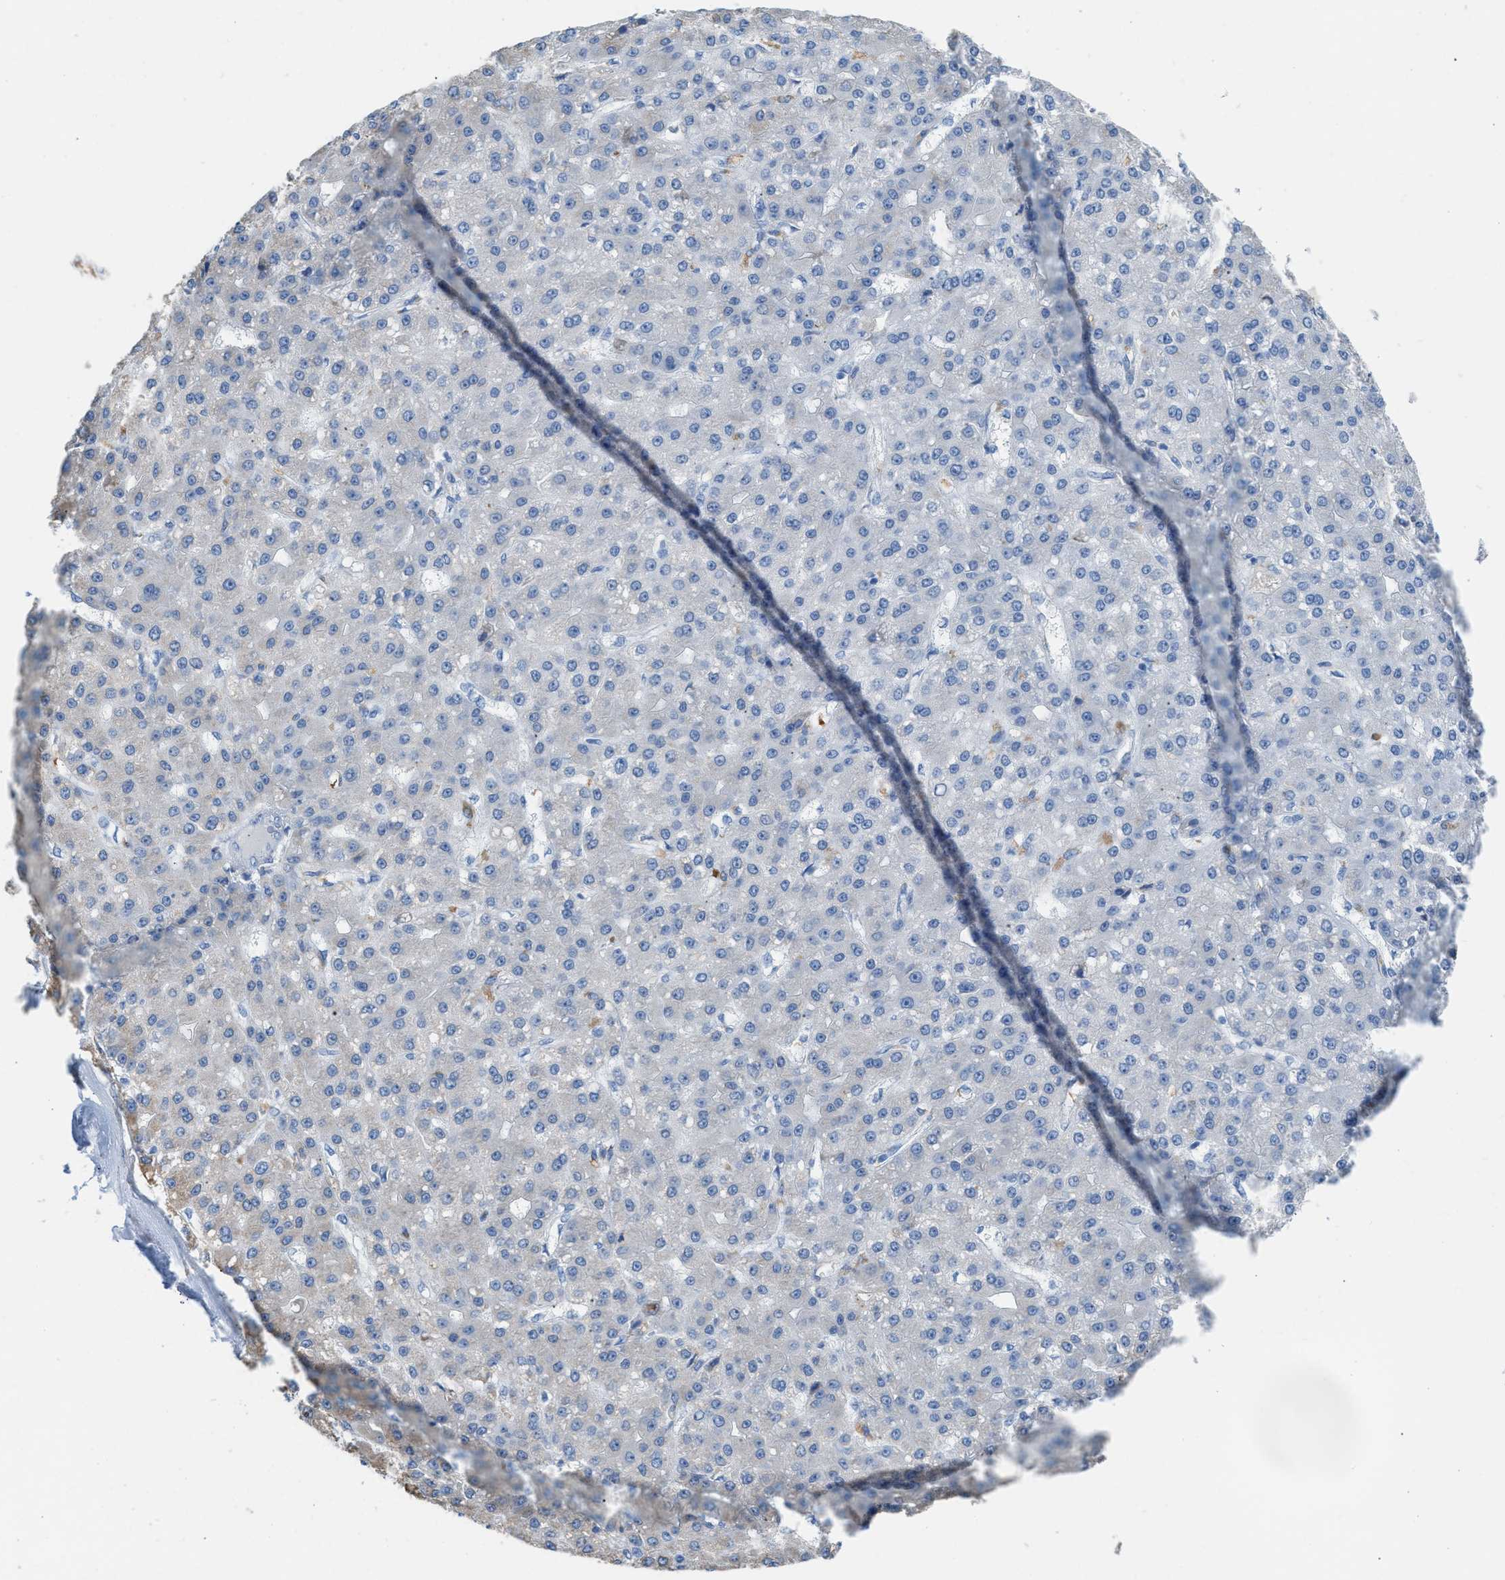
{"staining": {"intensity": "negative", "quantity": "none", "location": "none"}, "tissue": "liver cancer", "cell_type": "Tumor cells", "image_type": "cancer", "snomed": [{"axis": "morphology", "description": "Carcinoma, Hepatocellular, NOS"}, {"axis": "topography", "description": "Liver"}], "caption": "Immunohistochemistry histopathology image of neoplastic tissue: human liver hepatocellular carcinoma stained with DAB demonstrates no significant protein positivity in tumor cells.", "gene": "CA3", "patient": {"sex": "male", "age": 67}}